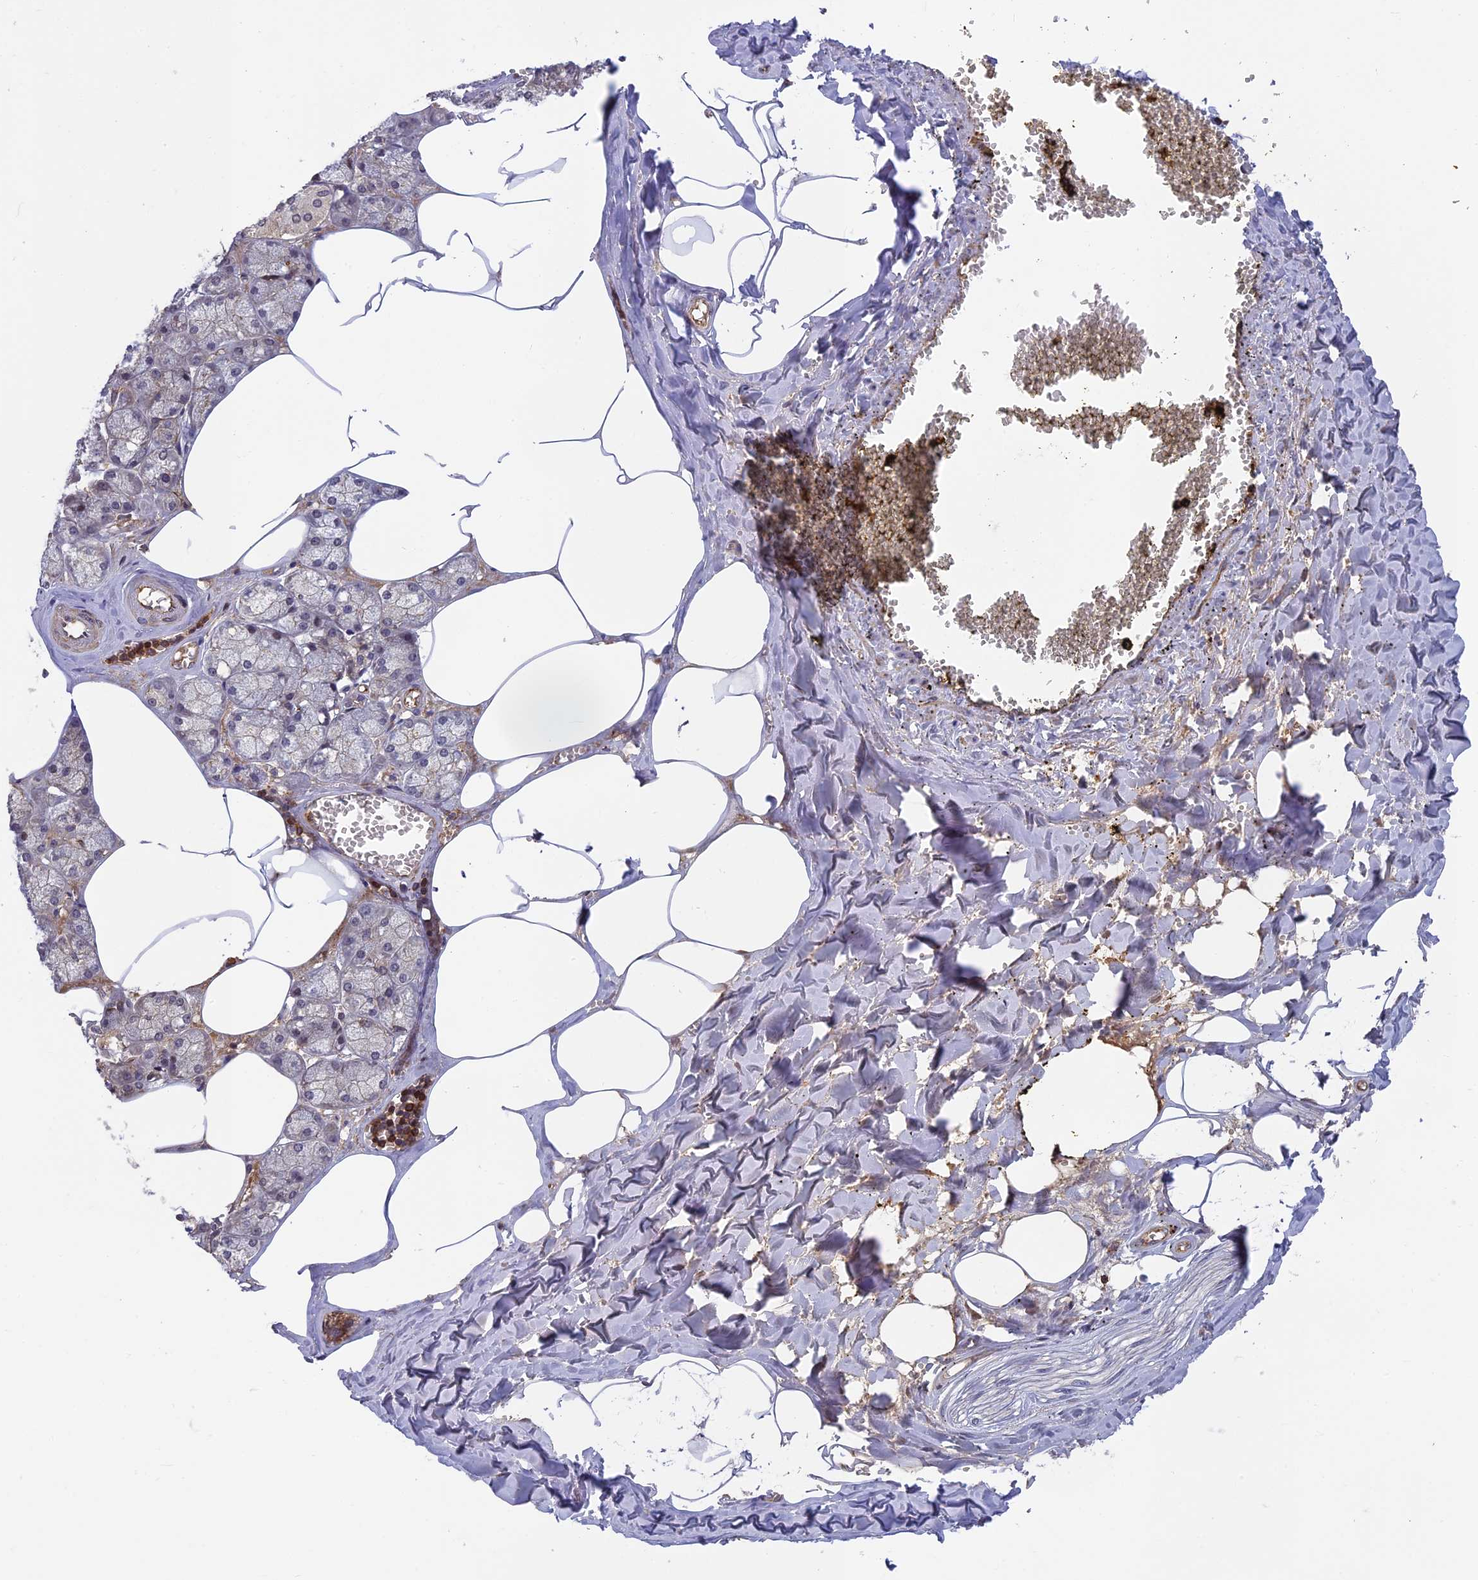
{"staining": {"intensity": "moderate", "quantity": "25%-75%", "location": "cytoplasmic/membranous,nuclear"}, "tissue": "salivary gland", "cell_type": "Glandular cells", "image_type": "normal", "snomed": [{"axis": "morphology", "description": "Normal tissue, NOS"}, {"axis": "topography", "description": "Salivary gland"}], "caption": "Immunohistochemical staining of benign human salivary gland demonstrates moderate cytoplasmic/membranous,nuclear protein expression in about 25%-75% of glandular cells. (Stains: DAB in brown, nuclei in blue, Microscopy: brightfield microscopy at high magnification).", "gene": "OSBPL1A", "patient": {"sex": "male", "age": 62}}